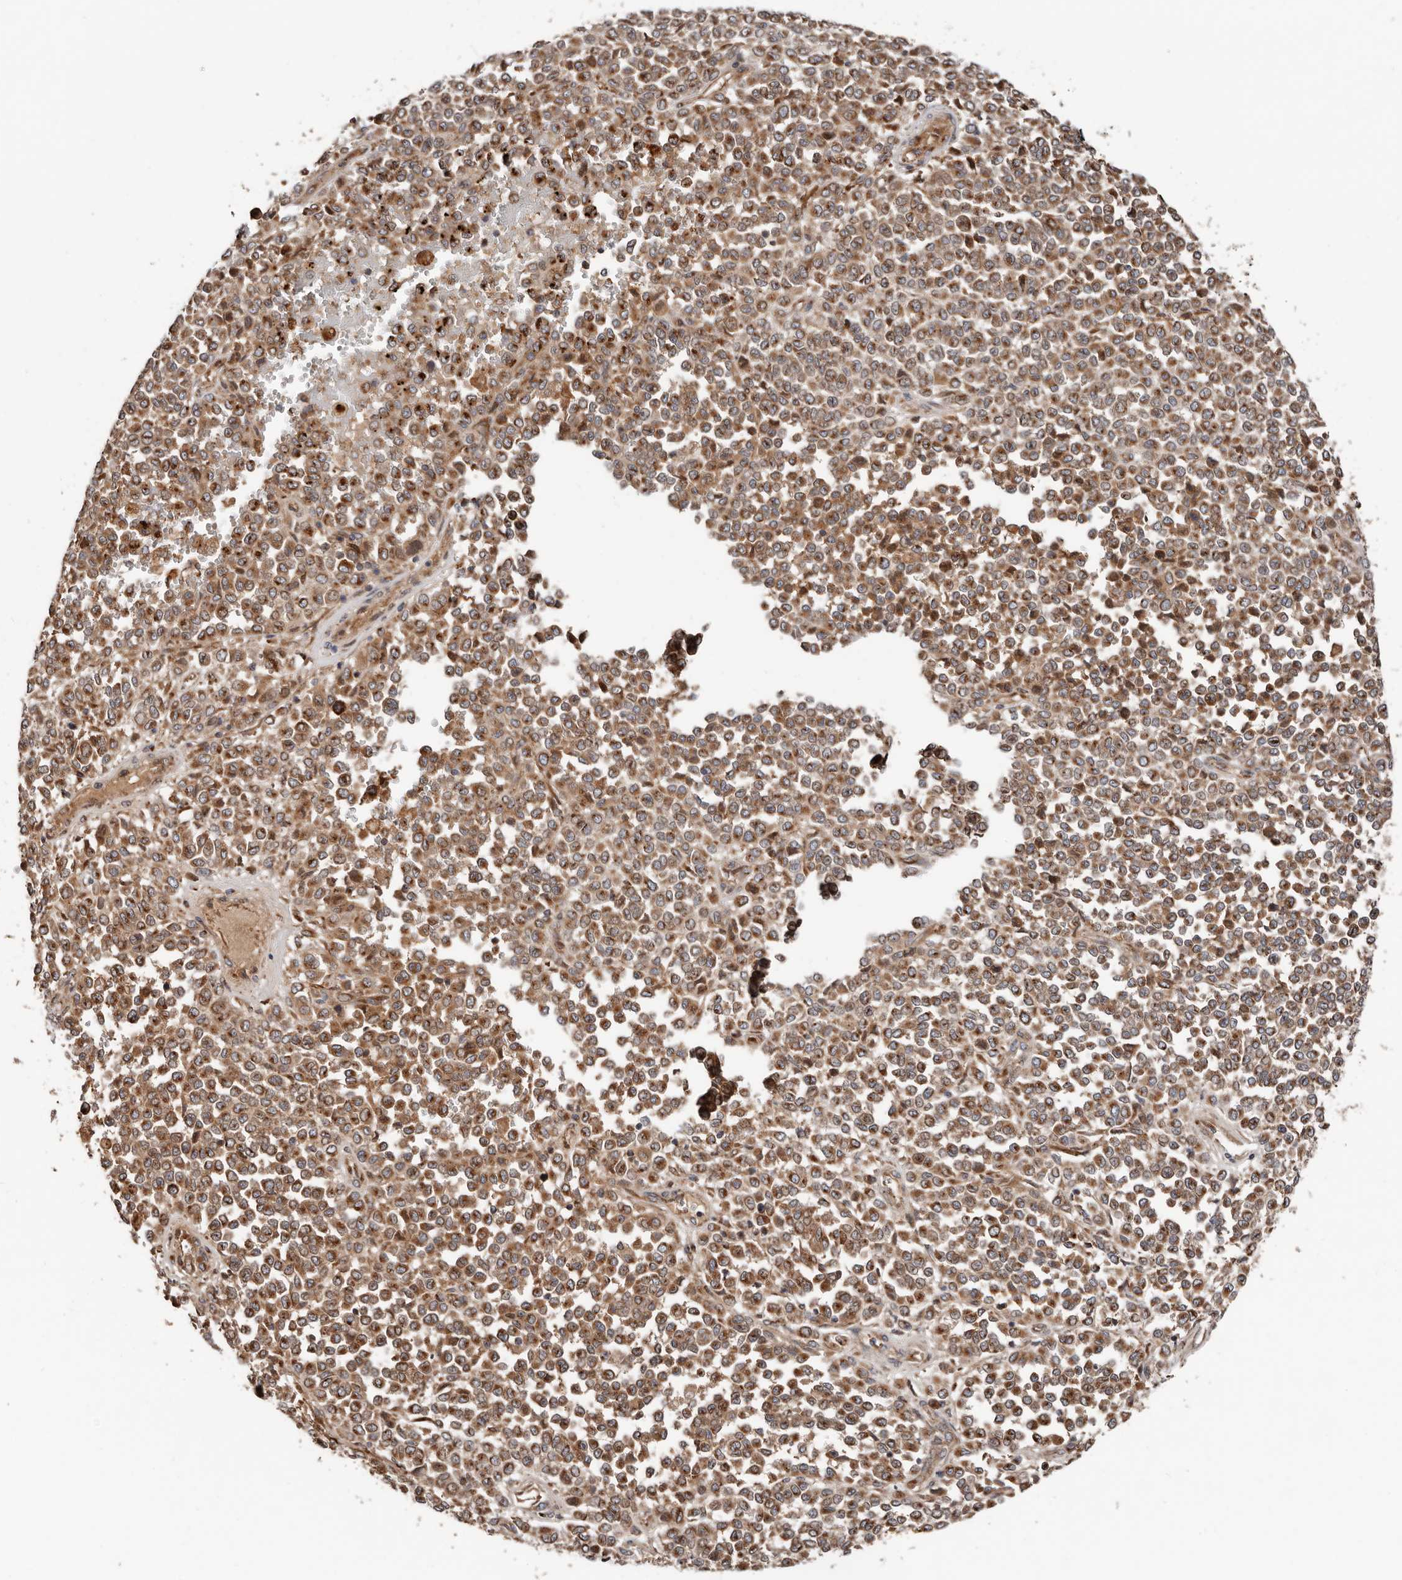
{"staining": {"intensity": "moderate", "quantity": ">75%", "location": "cytoplasmic/membranous"}, "tissue": "melanoma", "cell_type": "Tumor cells", "image_type": "cancer", "snomed": [{"axis": "morphology", "description": "Malignant melanoma, Metastatic site"}, {"axis": "topography", "description": "Pancreas"}], "caption": "Tumor cells exhibit medium levels of moderate cytoplasmic/membranous expression in approximately >75% of cells in malignant melanoma (metastatic site).", "gene": "COG1", "patient": {"sex": "female", "age": 30}}